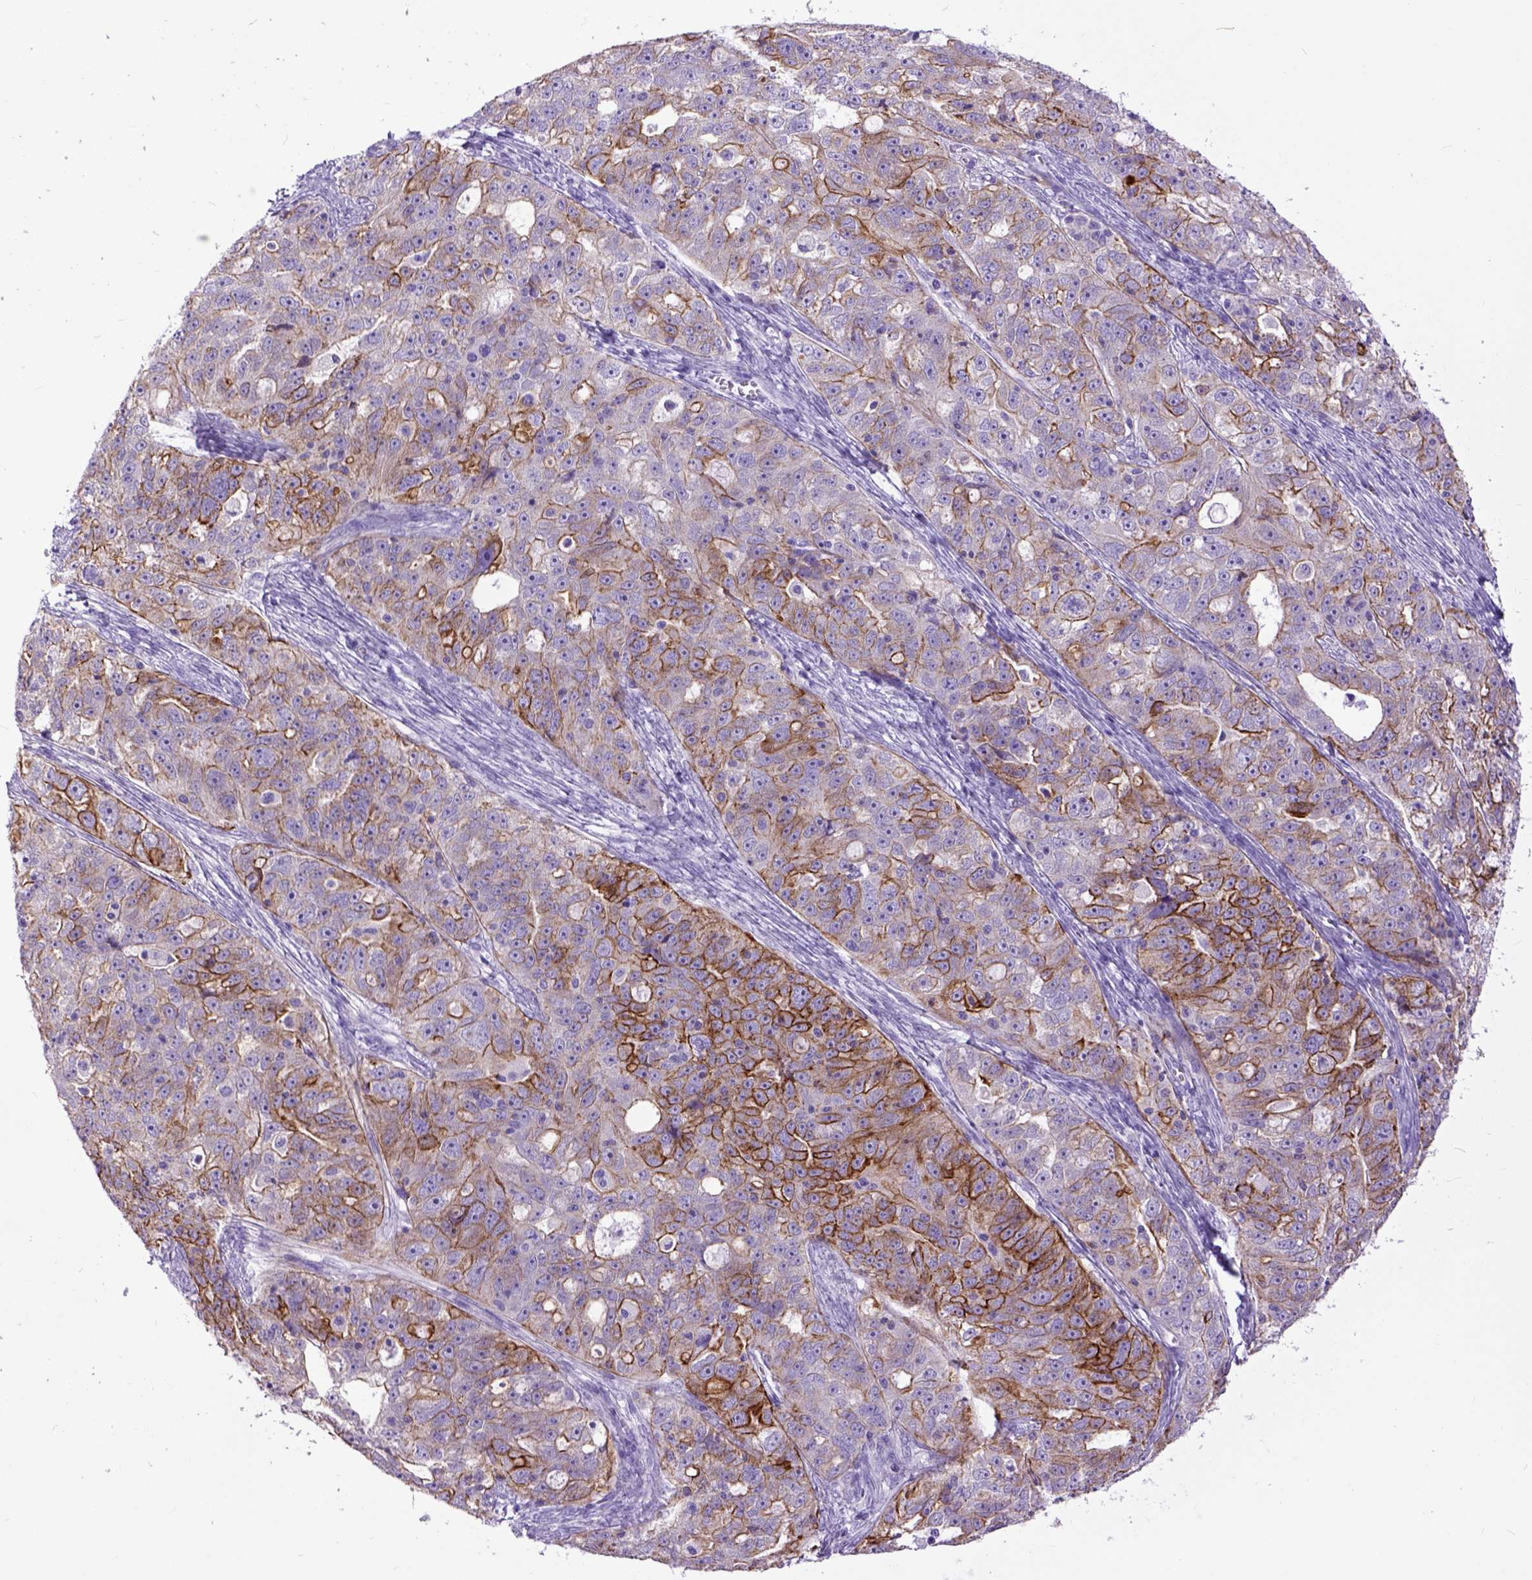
{"staining": {"intensity": "moderate", "quantity": "25%-75%", "location": "cytoplasmic/membranous"}, "tissue": "ovarian cancer", "cell_type": "Tumor cells", "image_type": "cancer", "snomed": [{"axis": "morphology", "description": "Cystadenocarcinoma, serous, NOS"}, {"axis": "topography", "description": "Ovary"}], "caption": "Human serous cystadenocarcinoma (ovarian) stained with a brown dye reveals moderate cytoplasmic/membranous positive positivity in about 25%-75% of tumor cells.", "gene": "RAB25", "patient": {"sex": "female", "age": 51}}